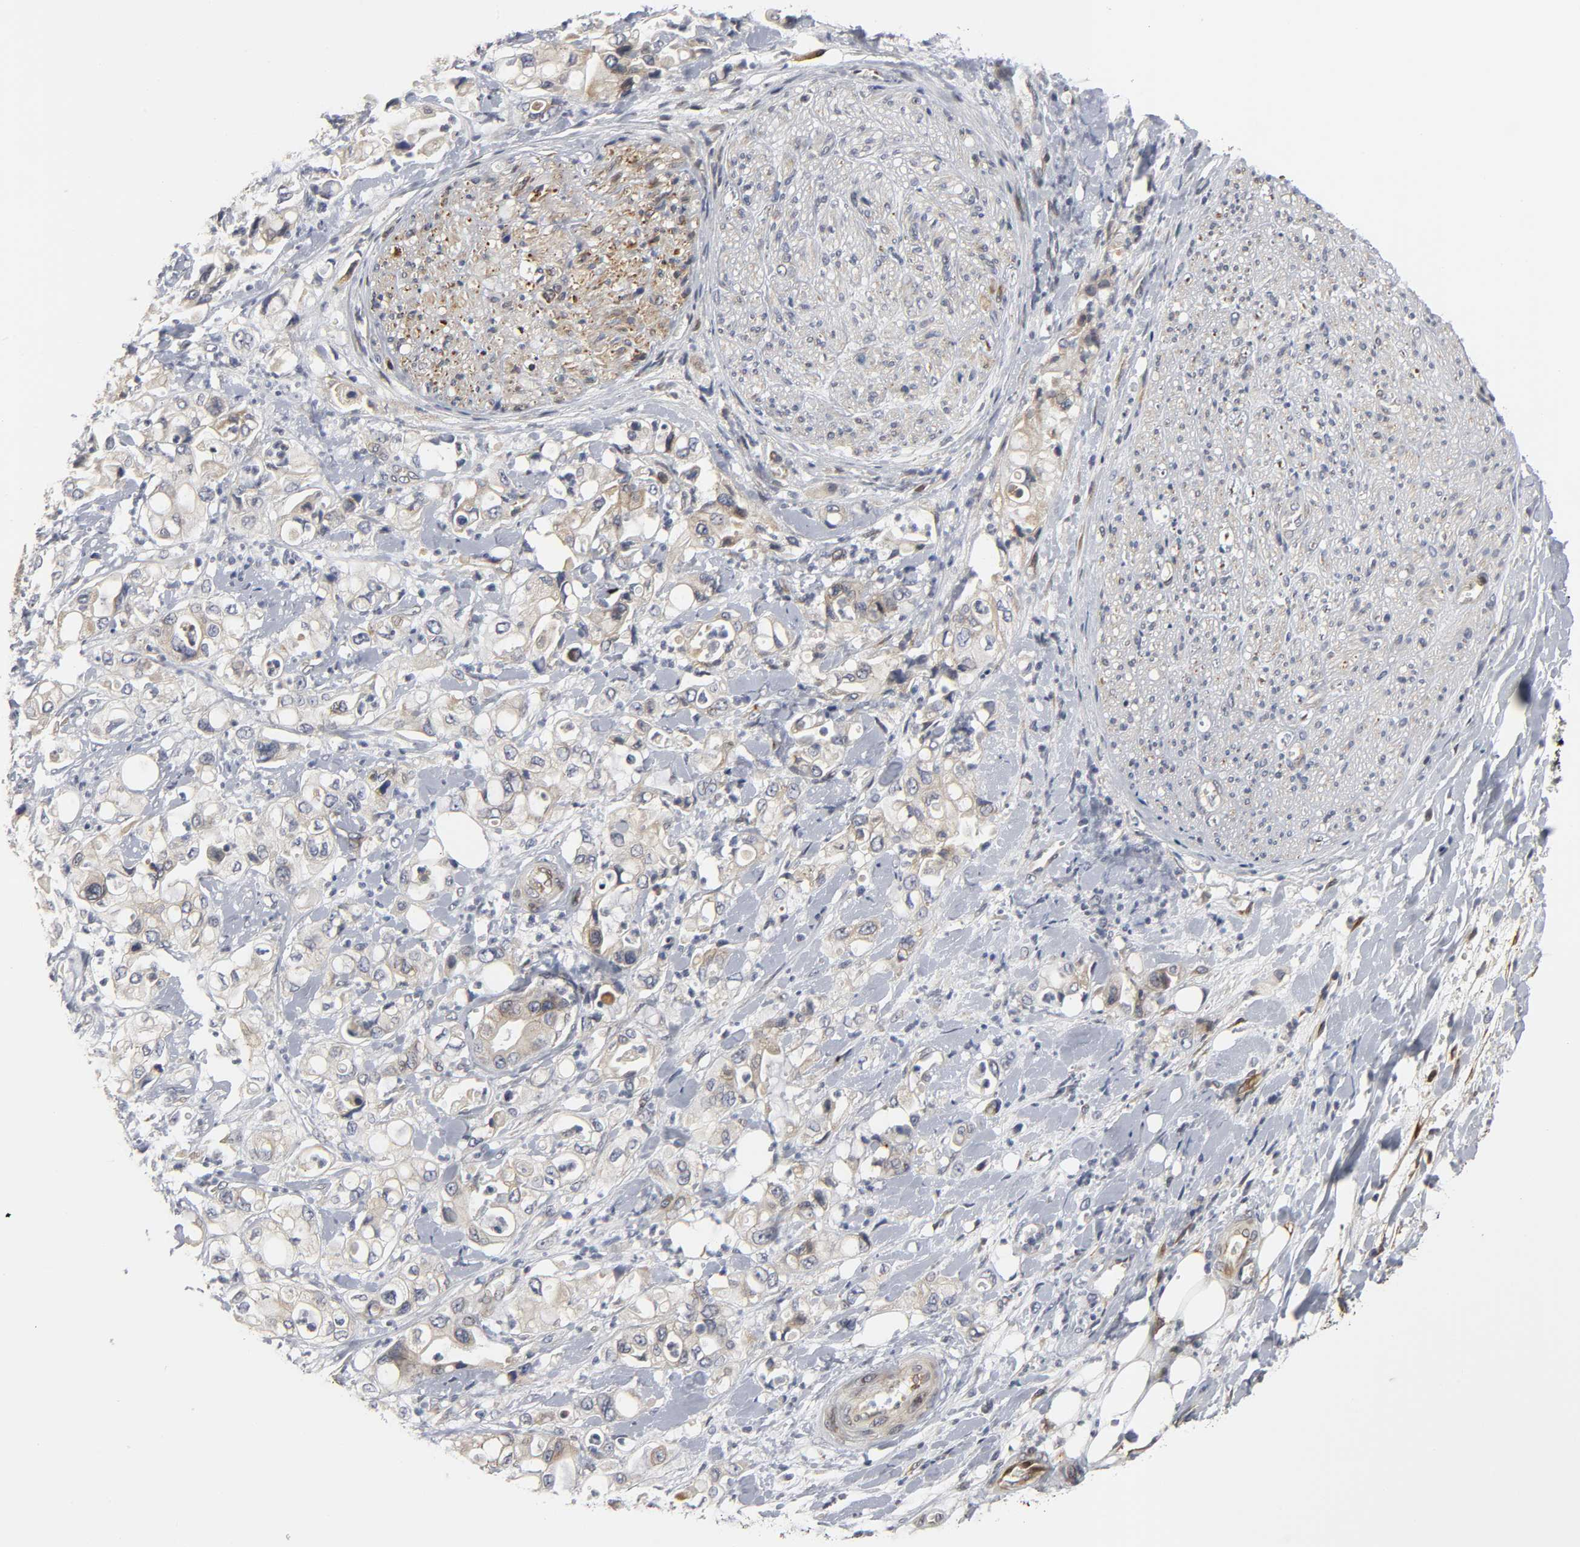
{"staining": {"intensity": "weak", "quantity": "25%-75%", "location": "cytoplasmic/membranous"}, "tissue": "pancreatic cancer", "cell_type": "Tumor cells", "image_type": "cancer", "snomed": [{"axis": "morphology", "description": "Adenocarcinoma, NOS"}, {"axis": "topography", "description": "Pancreas"}], "caption": "Pancreatic adenocarcinoma stained with a brown dye exhibits weak cytoplasmic/membranous positive expression in approximately 25%-75% of tumor cells.", "gene": "ASB6", "patient": {"sex": "male", "age": 70}}